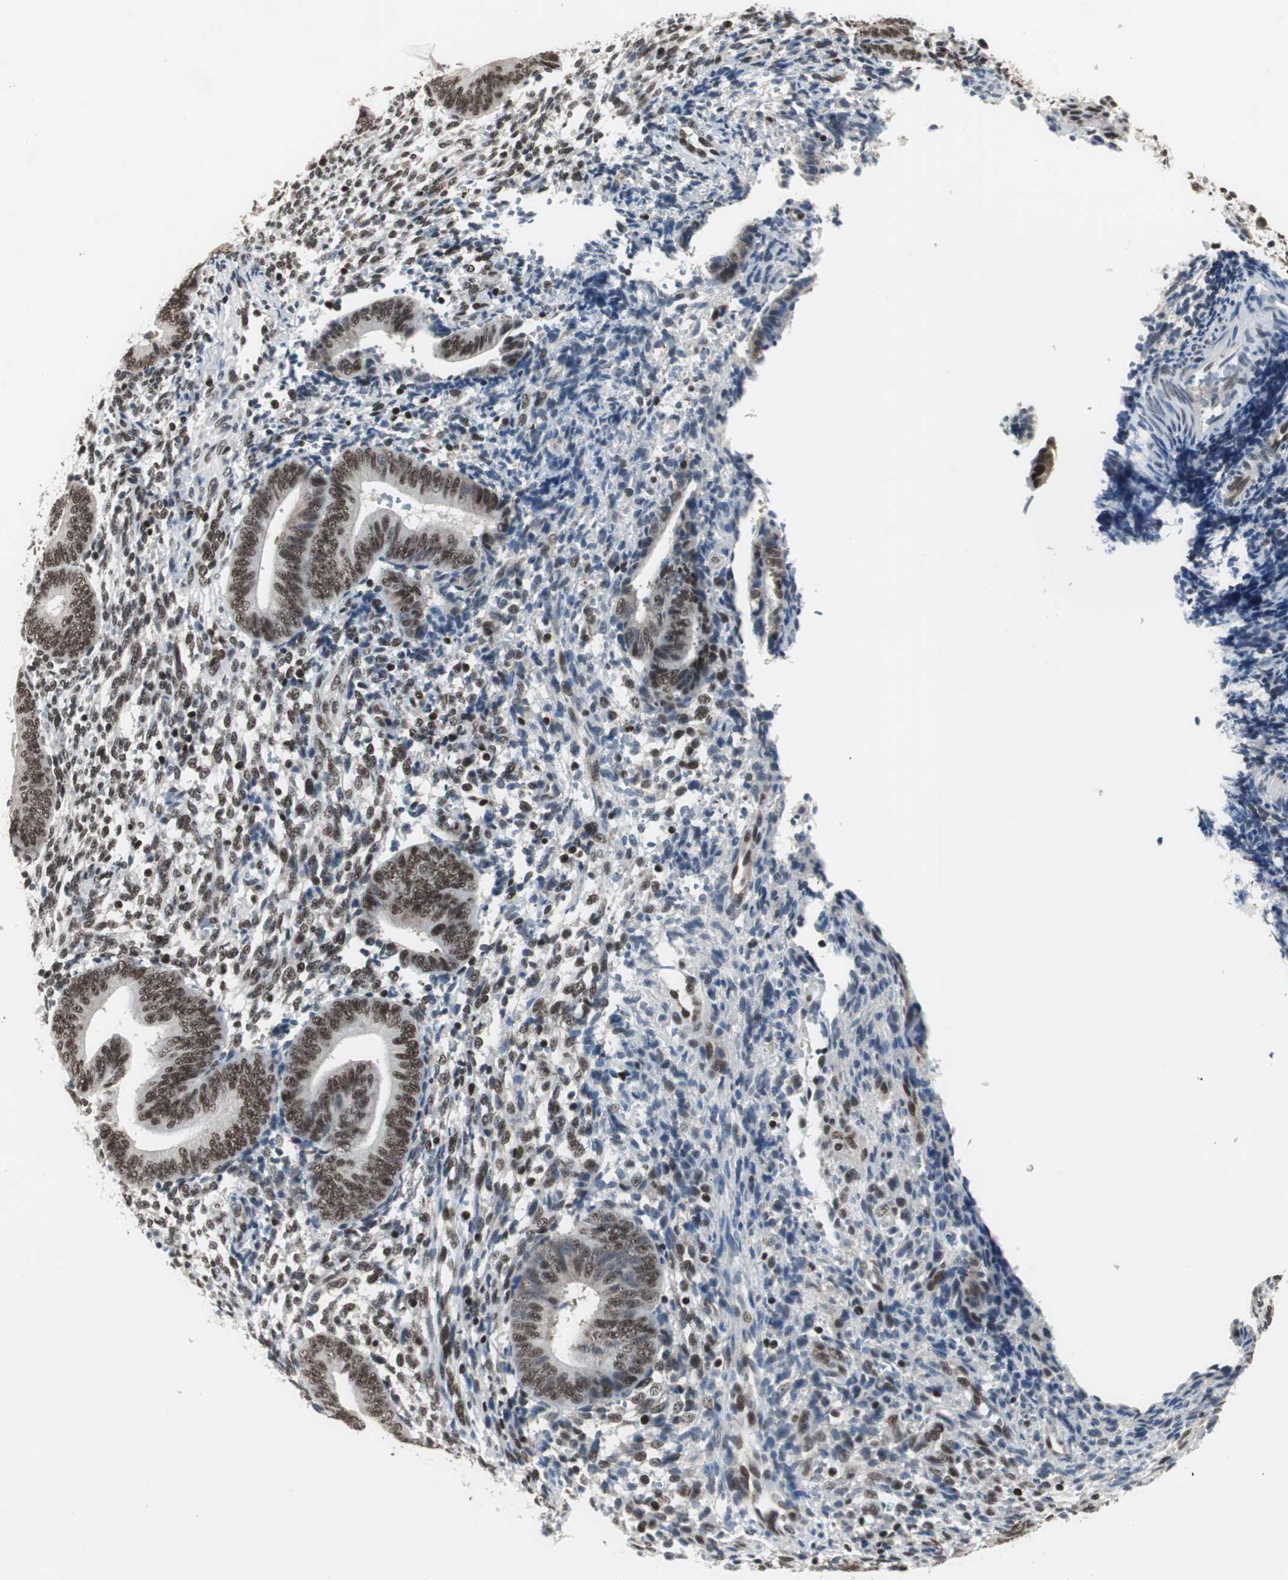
{"staining": {"intensity": "moderate", "quantity": "25%-75%", "location": "nuclear"}, "tissue": "endometrium", "cell_type": "Cells in endometrial stroma", "image_type": "normal", "snomed": [{"axis": "morphology", "description": "Normal tissue, NOS"}, {"axis": "topography", "description": "Uterus"}, {"axis": "topography", "description": "Endometrium"}], "caption": "Protein analysis of unremarkable endometrium shows moderate nuclear positivity in about 25%-75% of cells in endometrial stroma.", "gene": "RAD9A", "patient": {"sex": "female", "age": 33}}